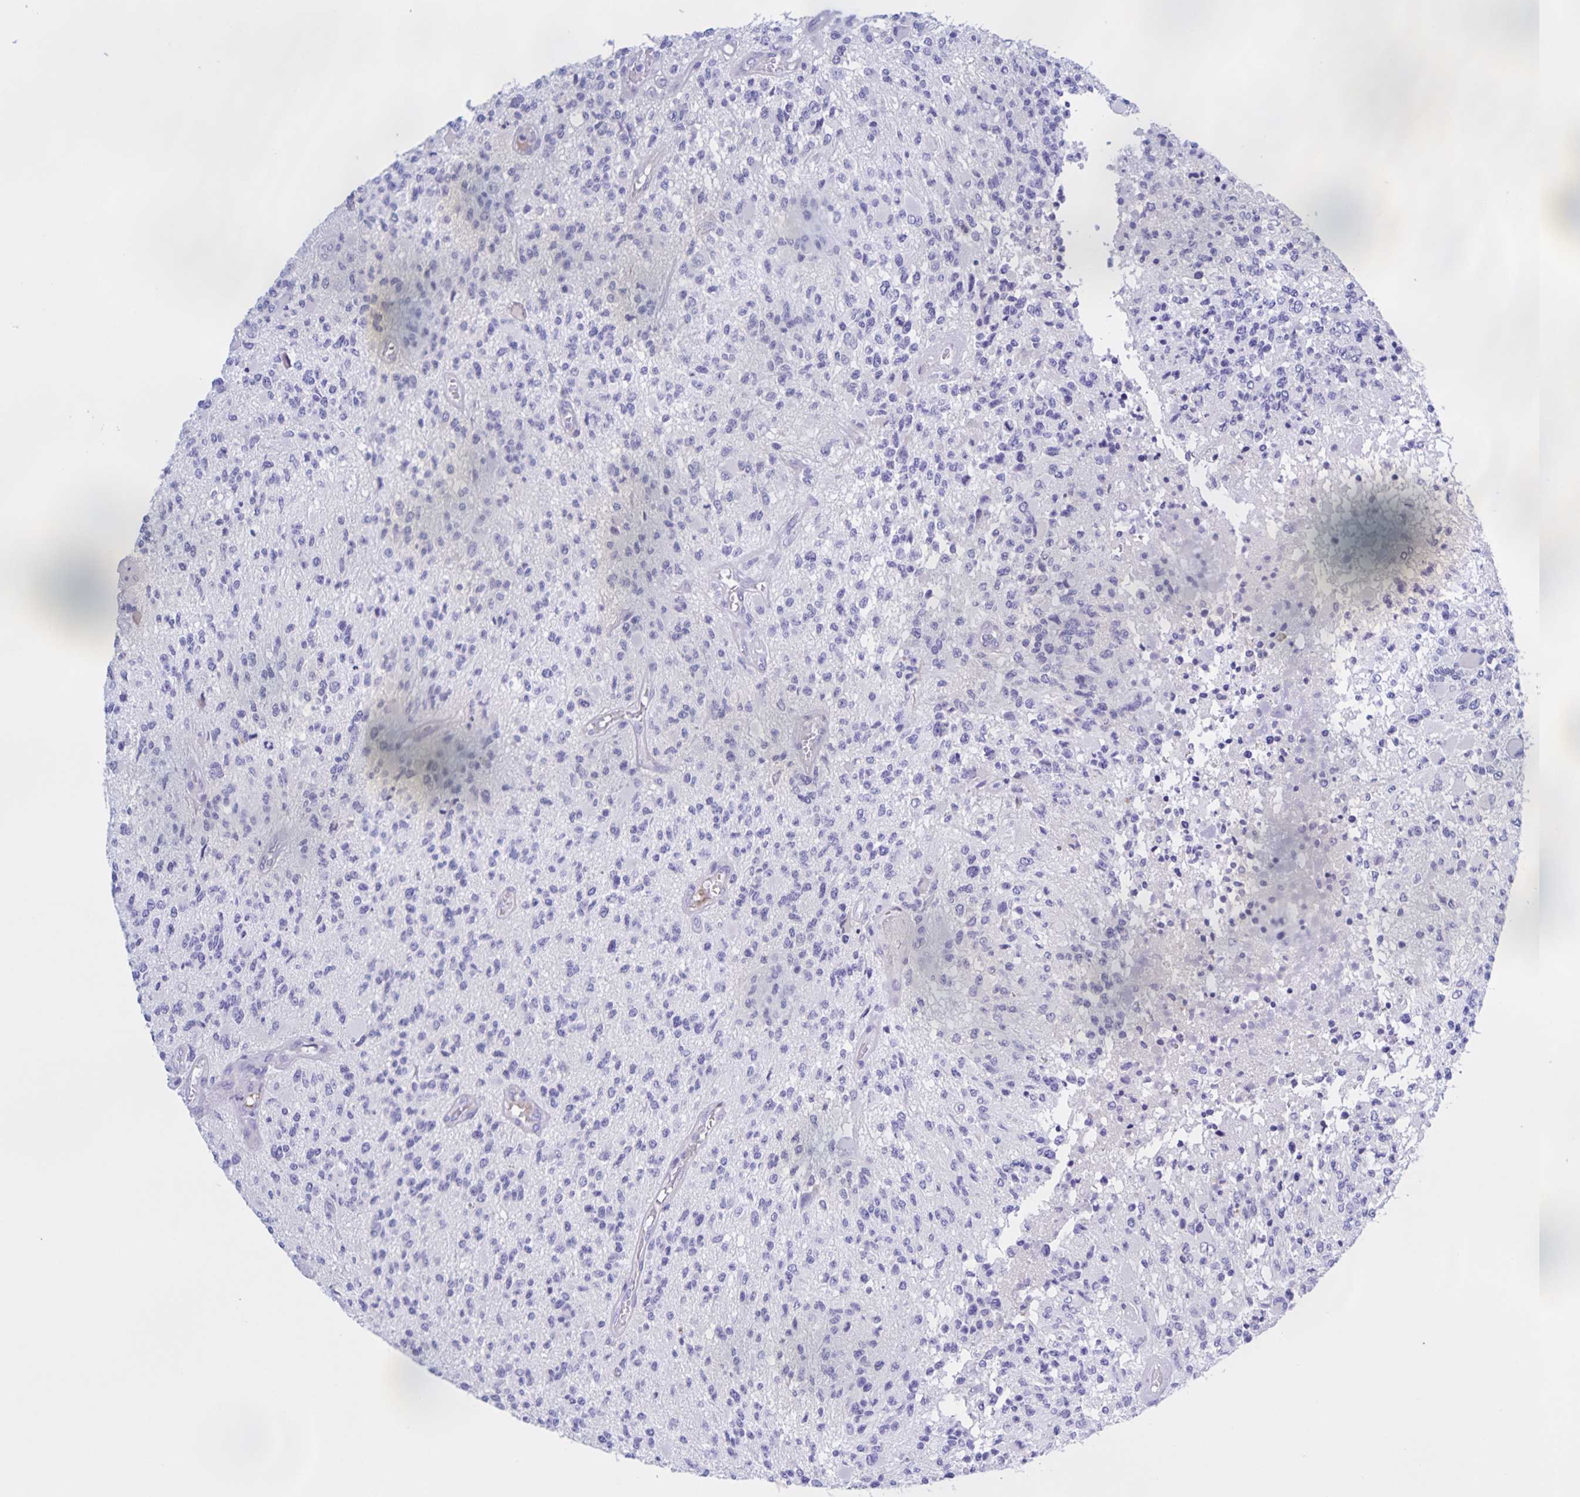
{"staining": {"intensity": "negative", "quantity": "none", "location": "none"}, "tissue": "glioma", "cell_type": "Tumor cells", "image_type": "cancer", "snomed": [{"axis": "morphology", "description": "Glioma, malignant, High grade"}, {"axis": "topography", "description": "Brain"}], "caption": "Tumor cells show no significant protein staining in glioma.", "gene": "CATSPER4", "patient": {"sex": "female", "age": 63}}